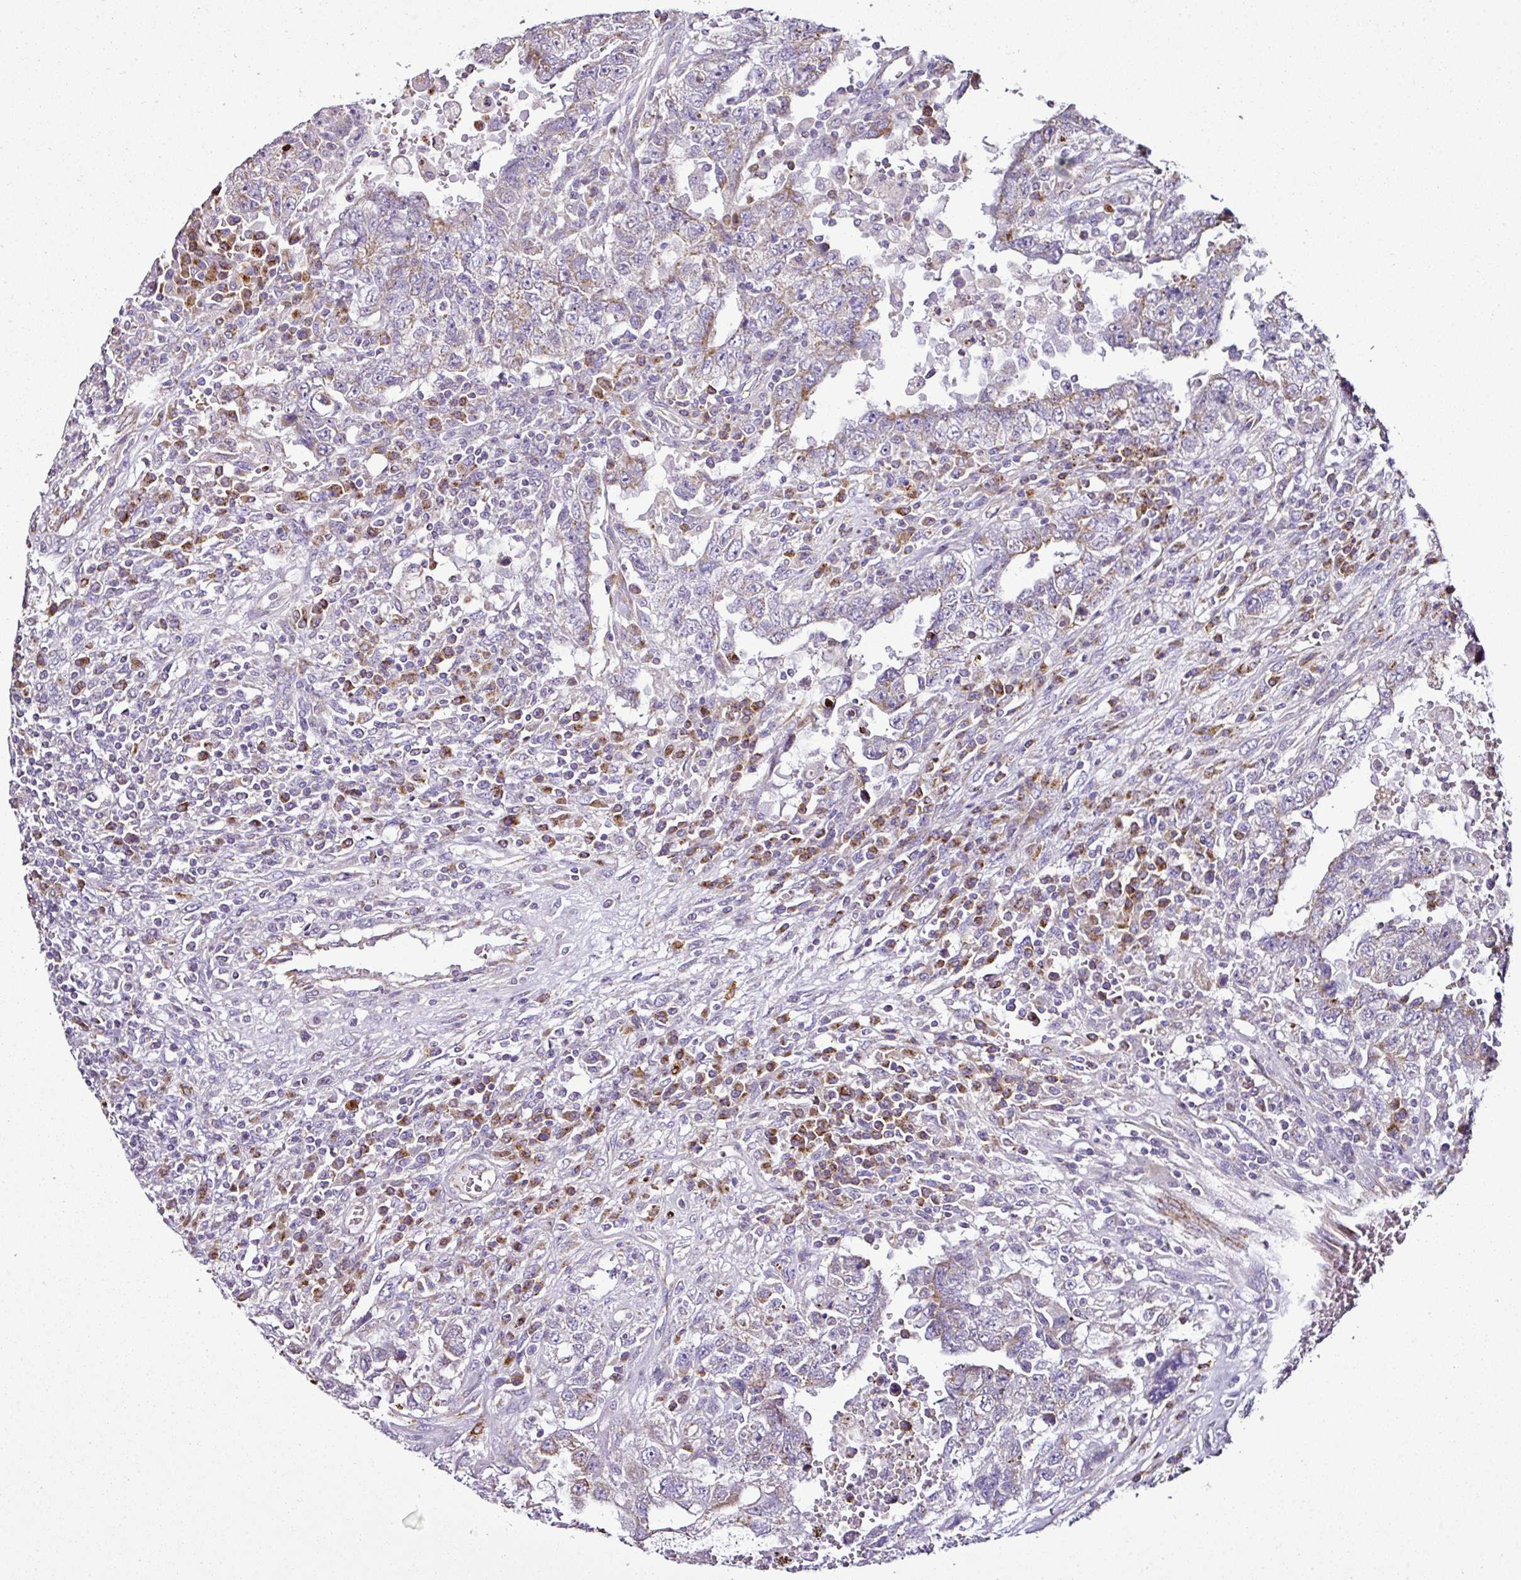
{"staining": {"intensity": "negative", "quantity": "none", "location": "none"}, "tissue": "testis cancer", "cell_type": "Tumor cells", "image_type": "cancer", "snomed": [{"axis": "morphology", "description": "Carcinoma, Embryonal, NOS"}, {"axis": "topography", "description": "Testis"}], "caption": "This is an immunohistochemistry (IHC) photomicrograph of embryonal carcinoma (testis). There is no staining in tumor cells.", "gene": "DPAGT1", "patient": {"sex": "male", "age": 26}}